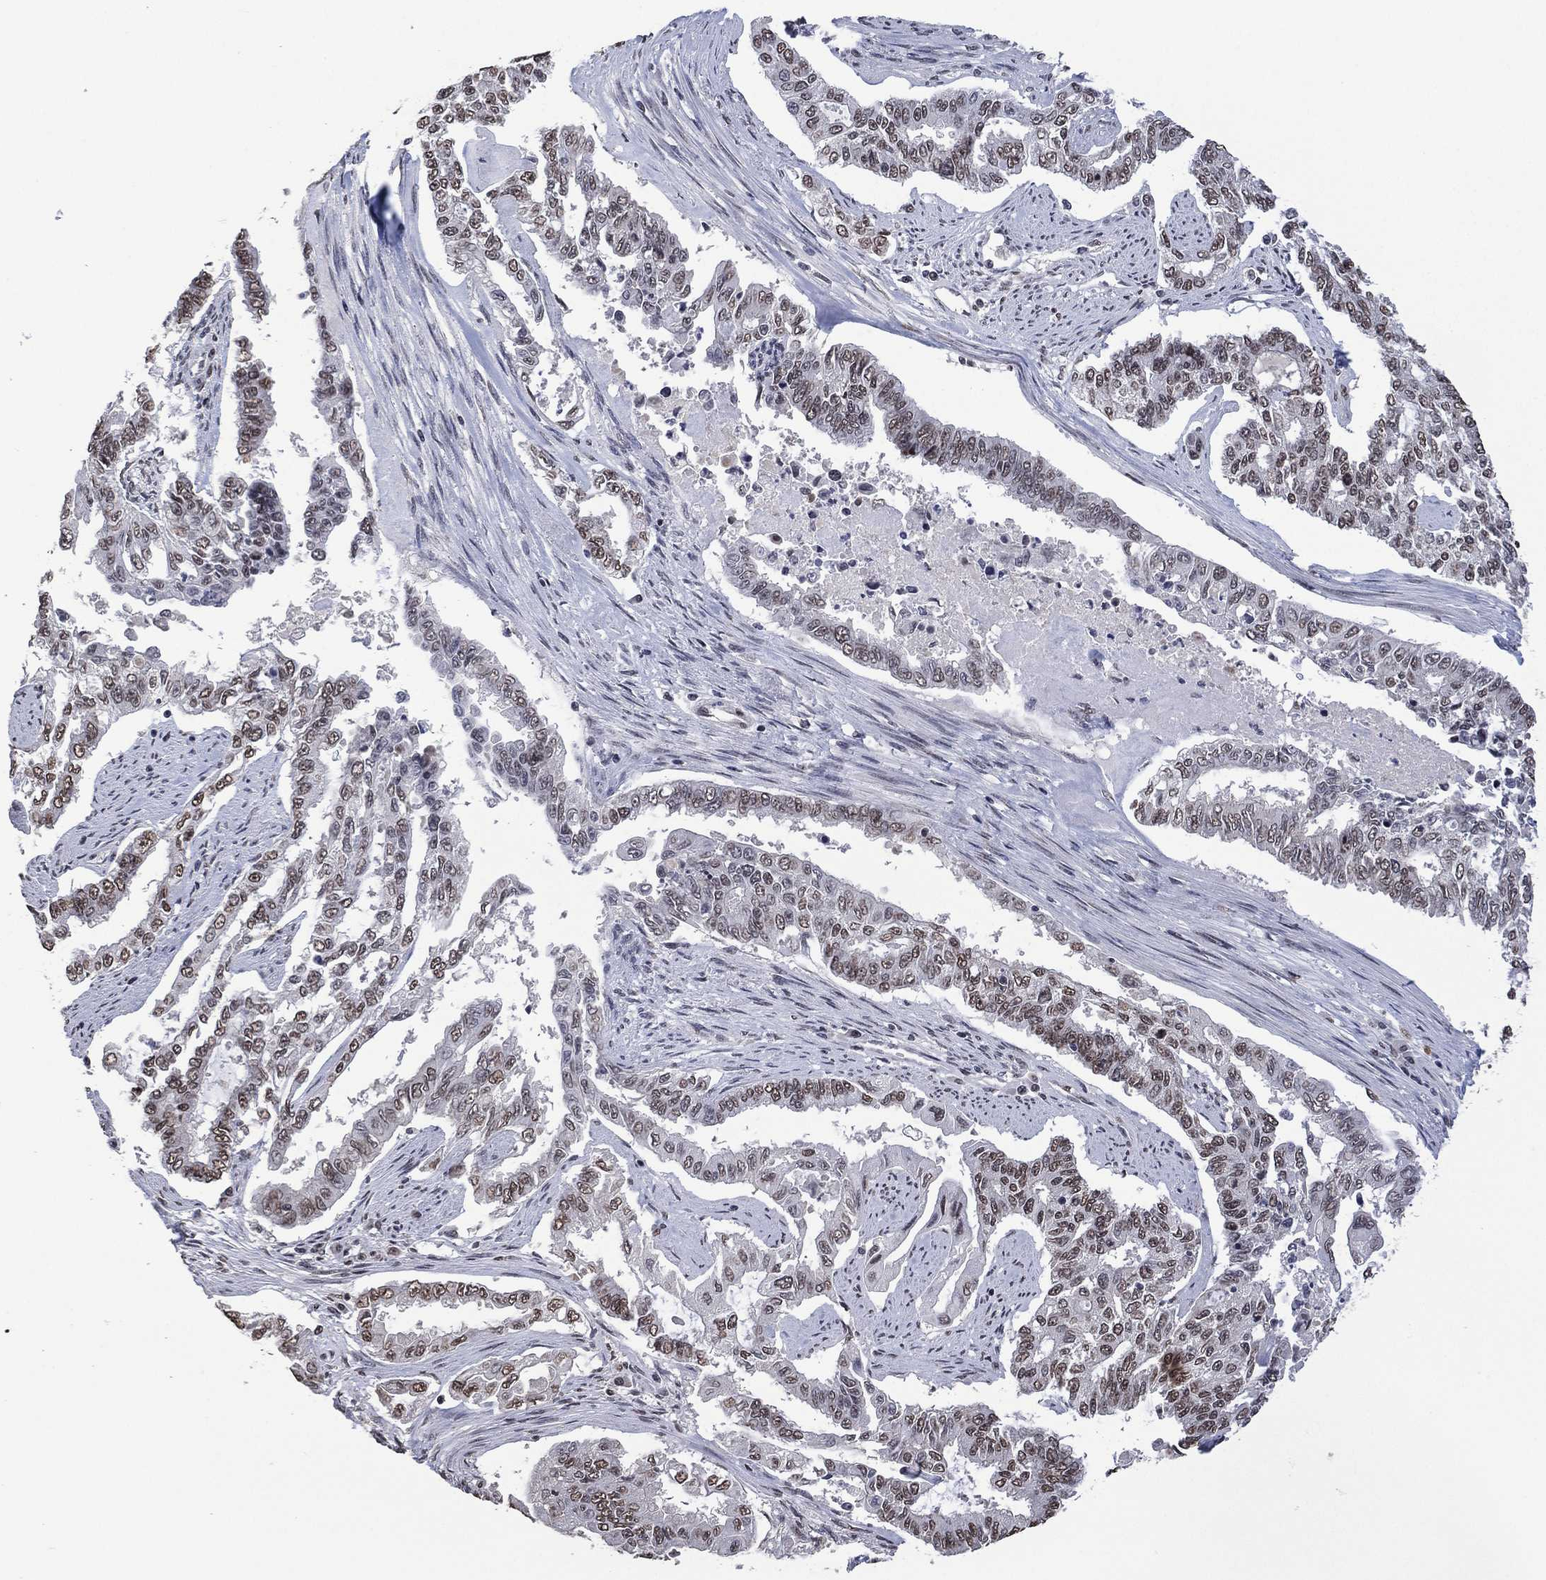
{"staining": {"intensity": "weak", "quantity": "<25%", "location": "nuclear"}, "tissue": "endometrial cancer", "cell_type": "Tumor cells", "image_type": "cancer", "snomed": [{"axis": "morphology", "description": "Adenocarcinoma, NOS"}, {"axis": "topography", "description": "Uterus"}], "caption": "Protein analysis of endometrial adenocarcinoma exhibits no significant positivity in tumor cells.", "gene": "EHMT1", "patient": {"sex": "female", "age": 59}}